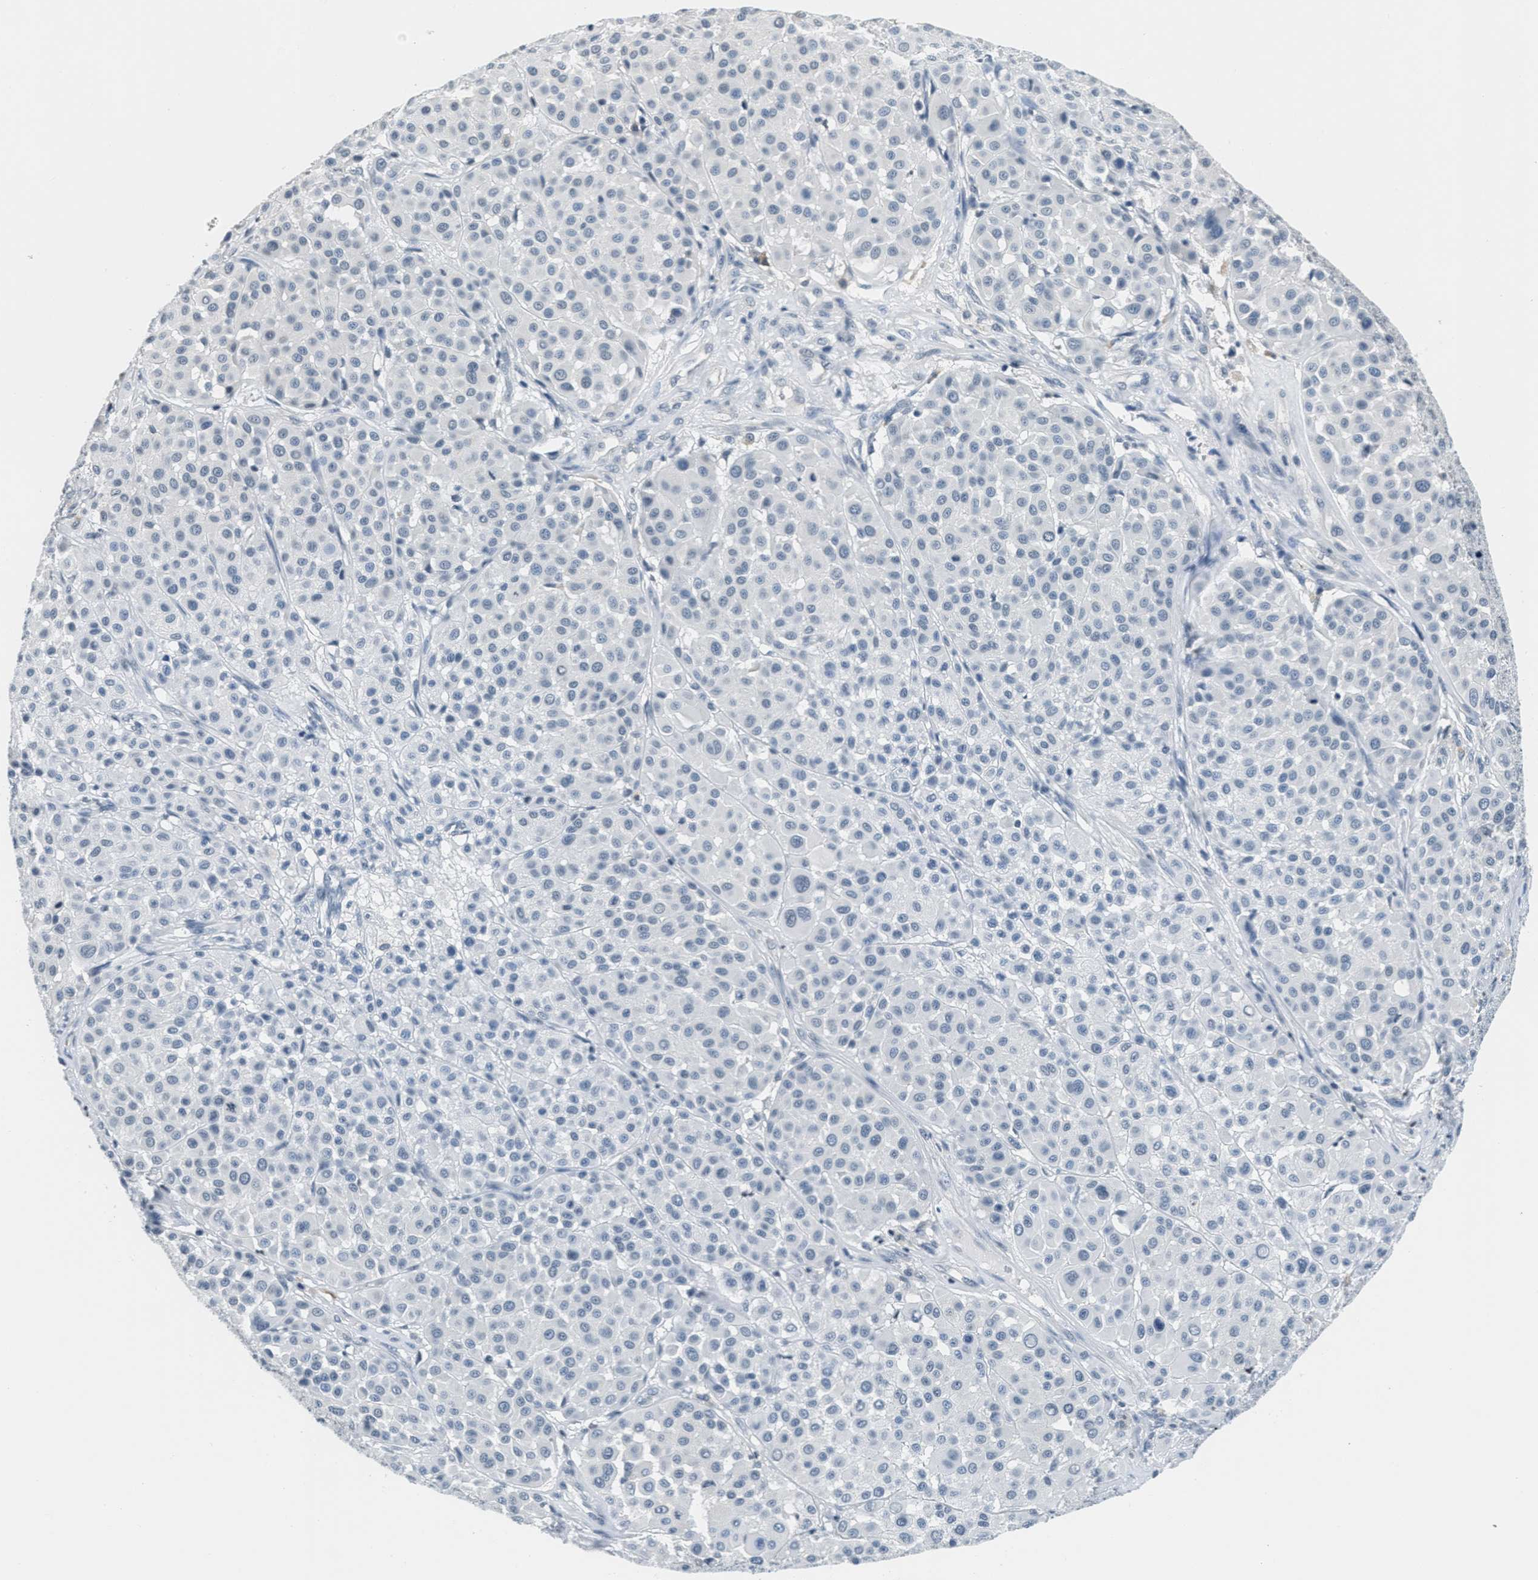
{"staining": {"intensity": "negative", "quantity": "none", "location": "none"}, "tissue": "melanoma", "cell_type": "Tumor cells", "image_type": "cancer", "snomed": [{"axis": "morphology", "description": "Malignant melanoma, Metastatic site"}, {"axis": "topography", "description": "Soft tissue"}], "caption": "DAB immunohistochemical staining of melanoma shows no significant expression in tumor cells.", "gene": "CA4", "patient": {"sex": "male", "age": 41}}